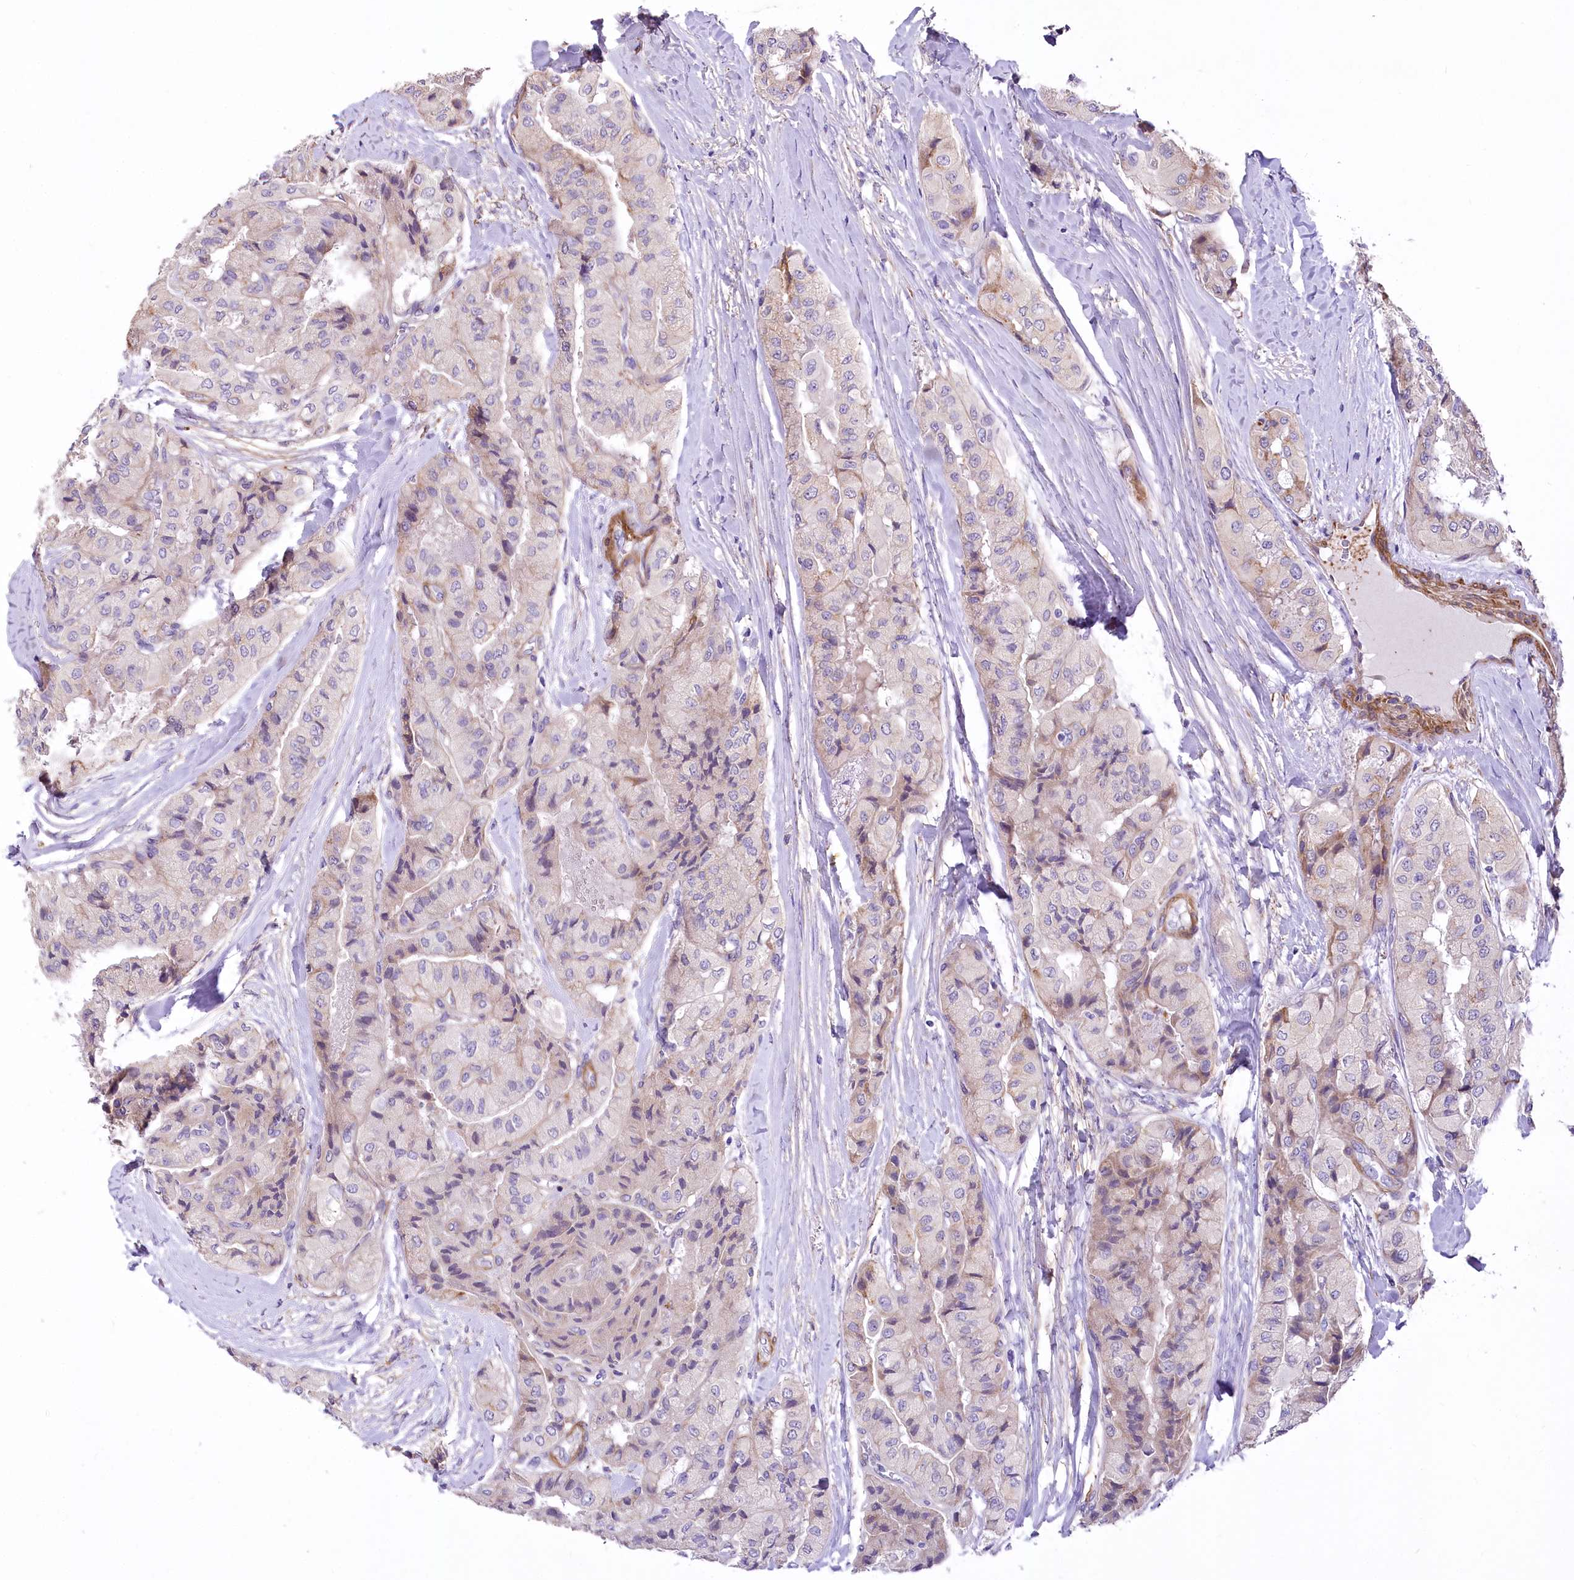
{"staining": {"intensity": "negative", "quantity": "none", "location": "none"}, "tissue": "thyroid cancer", "cell_type": "Tumor cells", "image_type": "cancer", "snomed": [{"axis": "morphology", "description": "Papillary adenocarcinoma, NOS"}, {"axis": "topography", "description": "Thyroid gland"}], "caption": "Tumor cells are negative for brown protein staining in thyroid cancer. (Stains: DAB (3,3'-diaminobenzidine) IHC with hematoxylin counter stain, Microscopy: brightfield microscopy at high magnification).", "gene": "RDH16", "patient": {"sex": "female", "age": 59}}